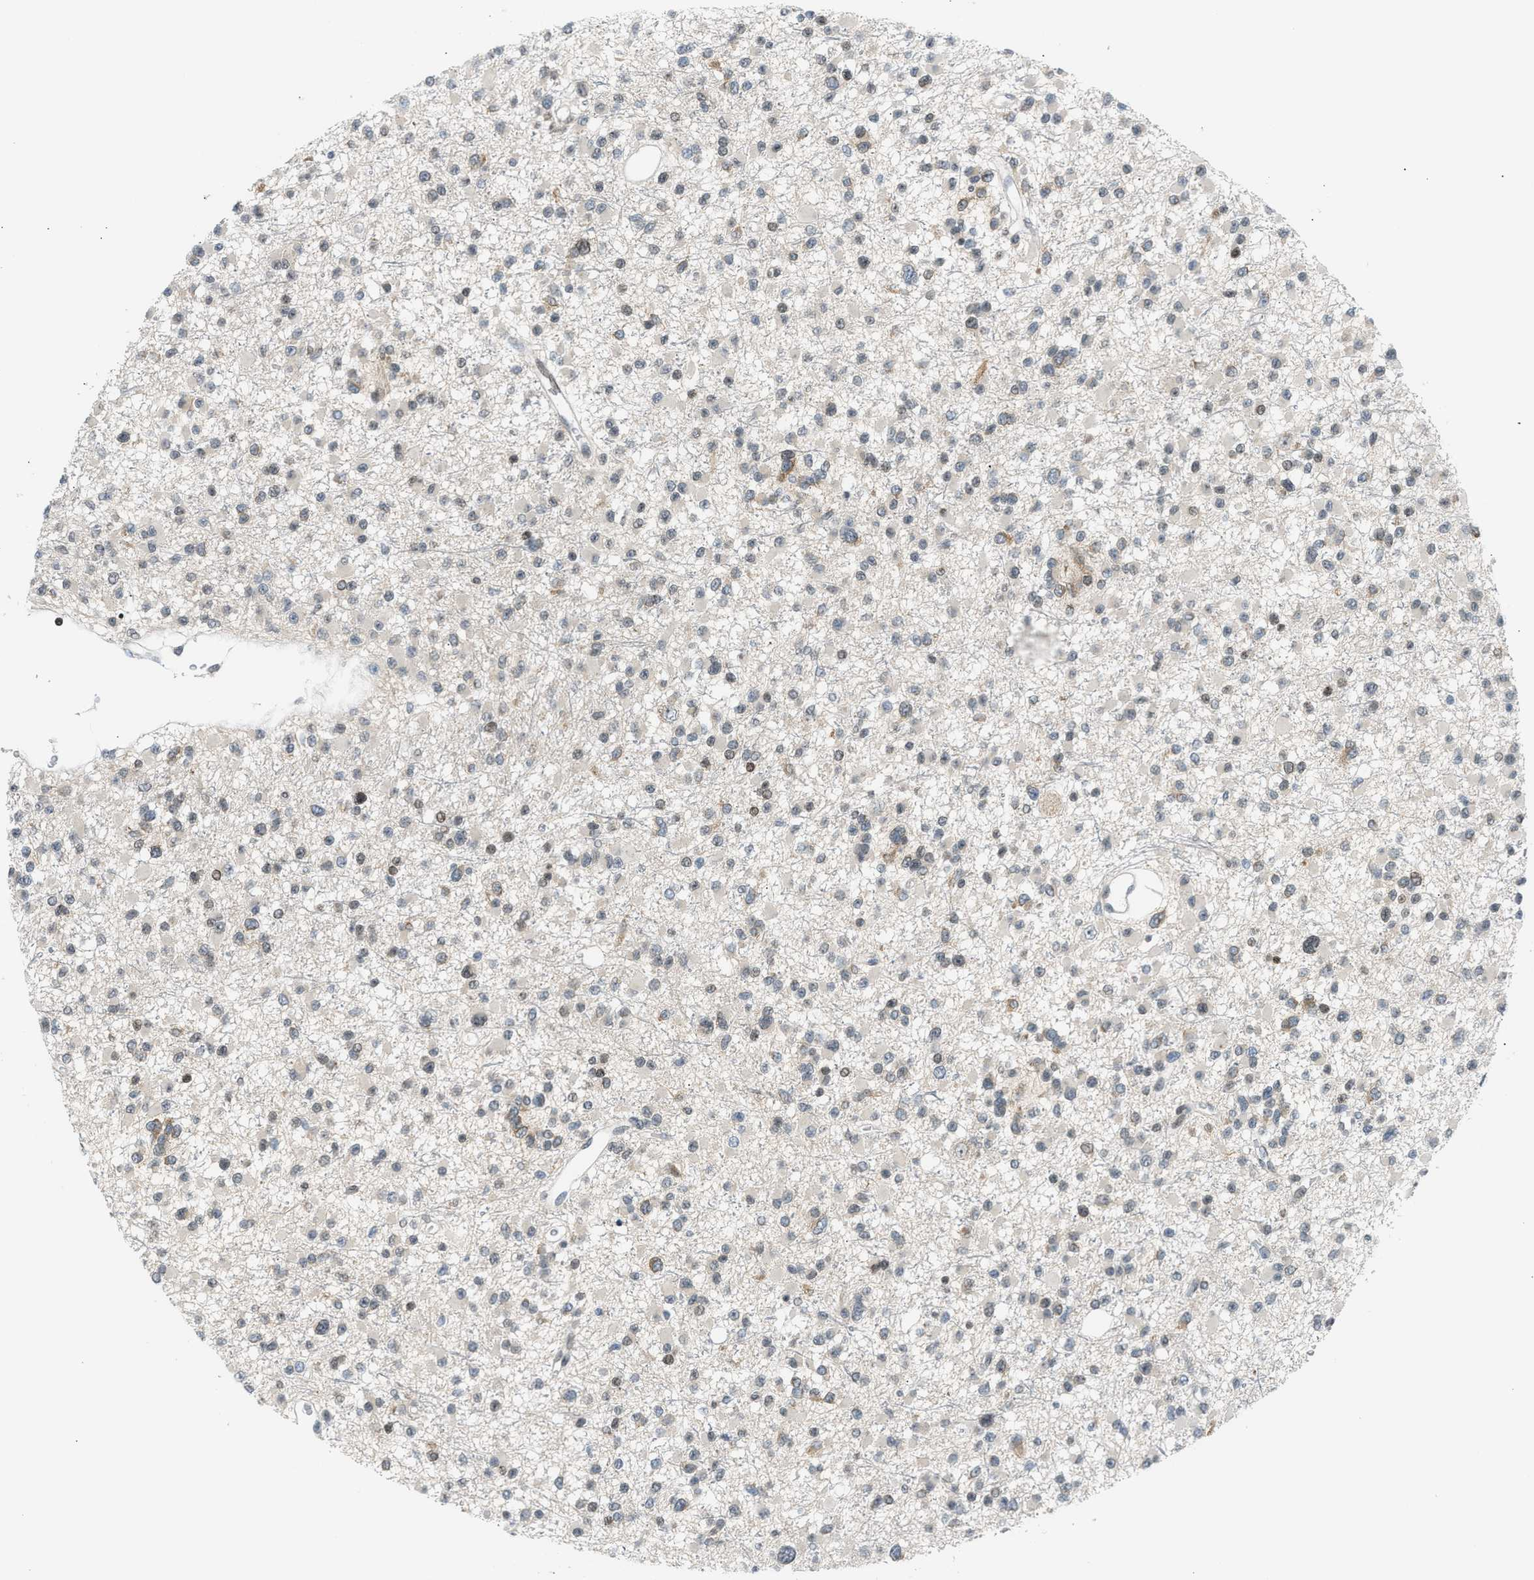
{"staining": {"intensity": "moderate", "quantity": "<25%", "location": "cytoplasmic/membranous"}, "tissue": "glioma", "cell_type": "Tumor cells", "image_type": "cancer", "snomed": [{"axis": "morphology", "description": "Glioma, malignant, Low grade"}, {"axis": "topography", "description": "Brain"}], "caption": "Approximately <25% of tumor cells in human low-grade glioma (malignant) reveal moderate cytoplasmic/membranous protein staining as visualized by brown immunohistochemical staining.", "gene": "NPS", "patient": {"sex": "female", "age": 22}}